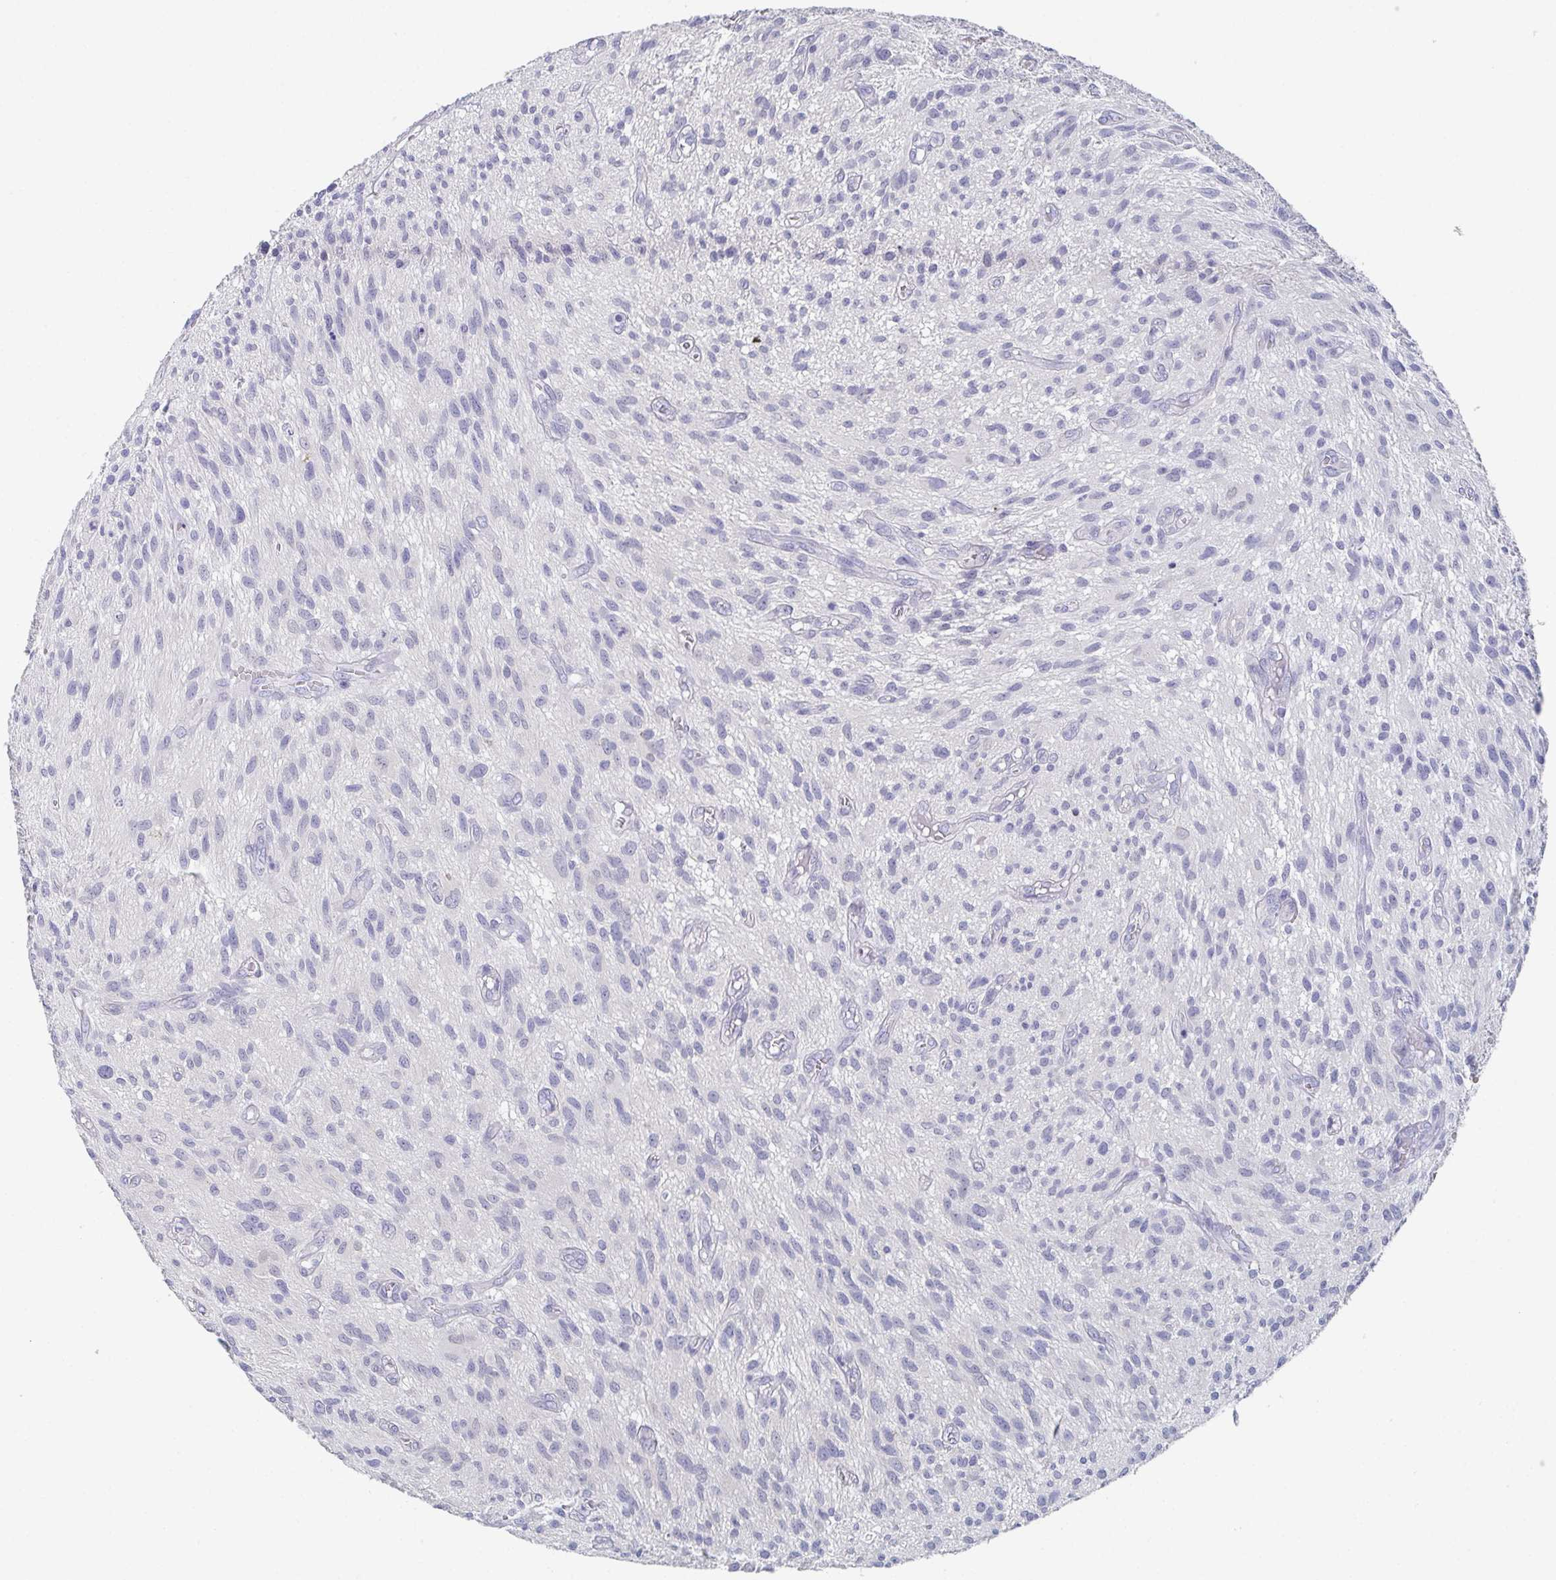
{"staining": {"intensity": "negative", "quantity": "none", "location": "none"}, "tissue": "glioma", "cell_type": "Tumor cells", "image_type": "cancer", "snomed": [{"axis": "morphology", "description": "Glioma, malignant, High grade"}, {"axis": "topography", "description": "Brain"}], "caption": "Protein analysis of malignant high-grade glioma exhibits no significant staining in tumor cells. (DAB immunohistochemistry, high magnification).", "gene": "DYDC2", "patient": {"sex": "male", "age": 75}}